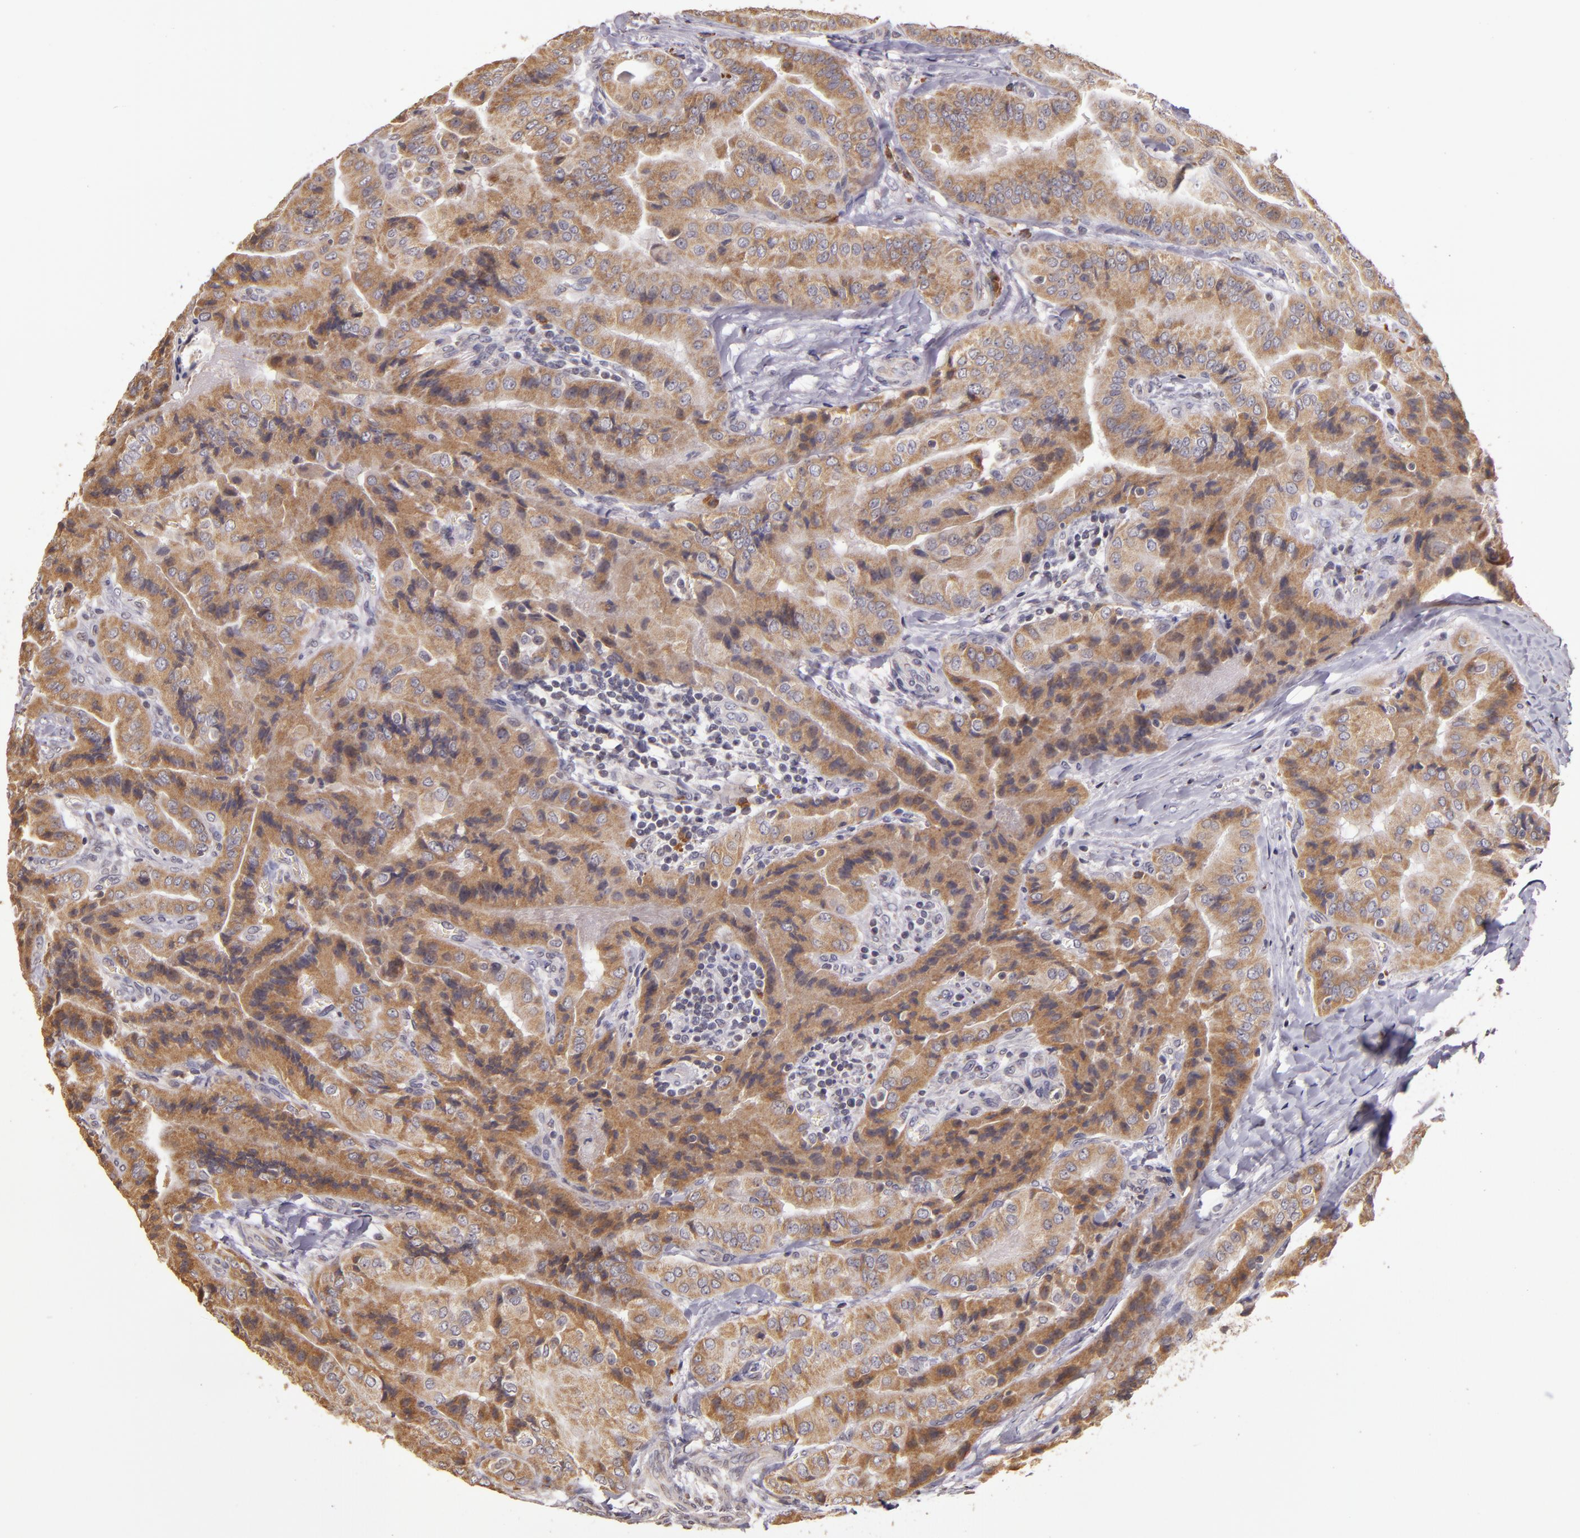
{"staining": {"intensity": "moderate", "quantity": ">75%", "location": "cytoplasmic/membranous"}, "tissue": "thyroid cancer", "cell_type": "Tumor cells", "image_type": "cancer", "snomed": [{"axis": "morphology", "description": "Papillary adenocarcinoma, NOS"}, {"axis": "topography", "description": "Thyroid gland"}], "caption": "Thyroid cancer stained for a protein demonstrates moderate cytoplasmic/membranous positivity in tumor cells.", "gene": "ABL1", "patient": {"sex": "female", "age": 71}}